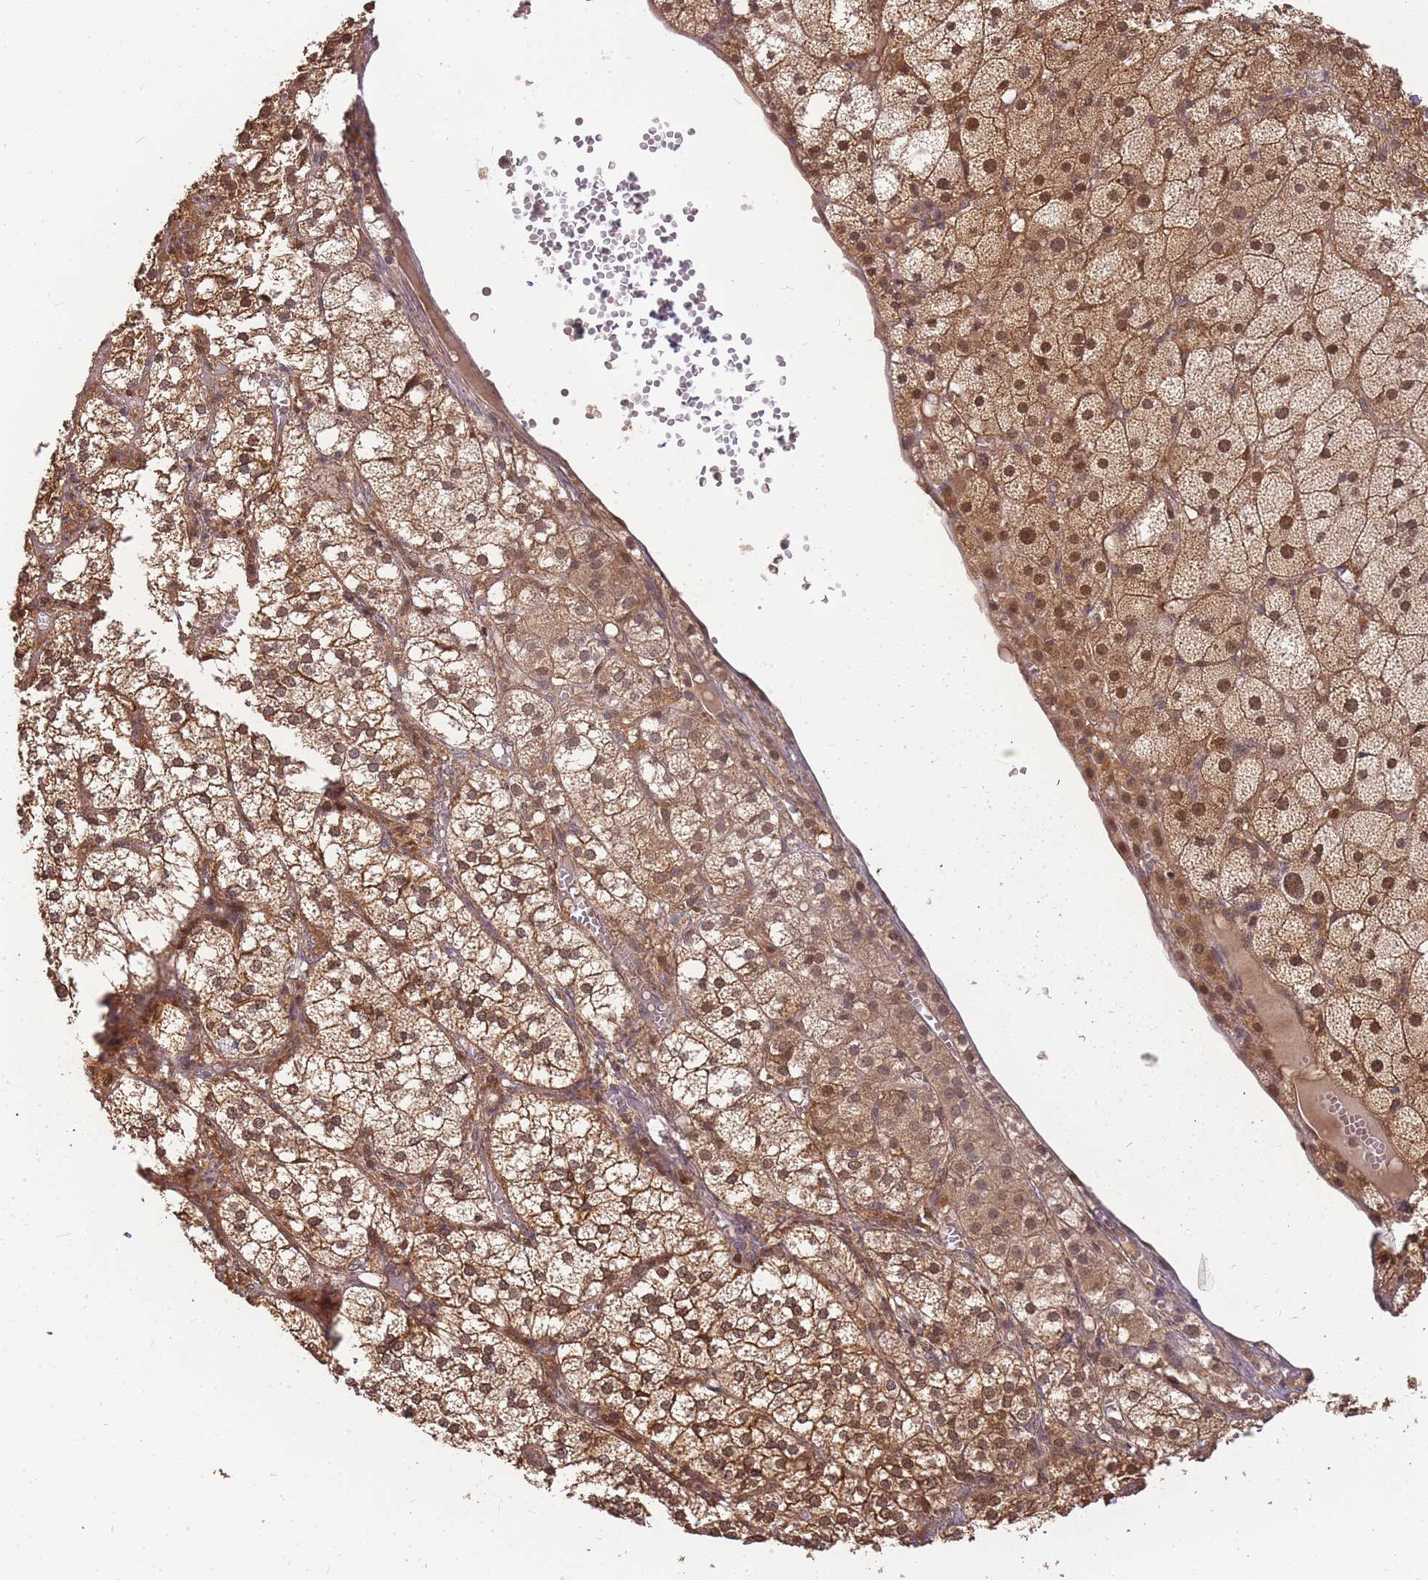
{"staining": {"intensity": "moderate", "quantity": ">75%", "location": "cytoplasmic/membranous,nuclear"}, "tissue": "adrenal gland", "cell_type": "Glandular cells", "image_type": "normal", "snomed": [{"axis": "morphology", "description": "Normal tissue, NOS"}, {"axis": "topography", "description": "Adrenal gland"}], "caption": "Glandular cells demonstrate moderate cytoplasmic/membranous,nuclear expression in about >75% of cells in benign adrenal gland.", "gene": "CDKN2AIPNL", "patient": {"sex": "female", "age": 61}}